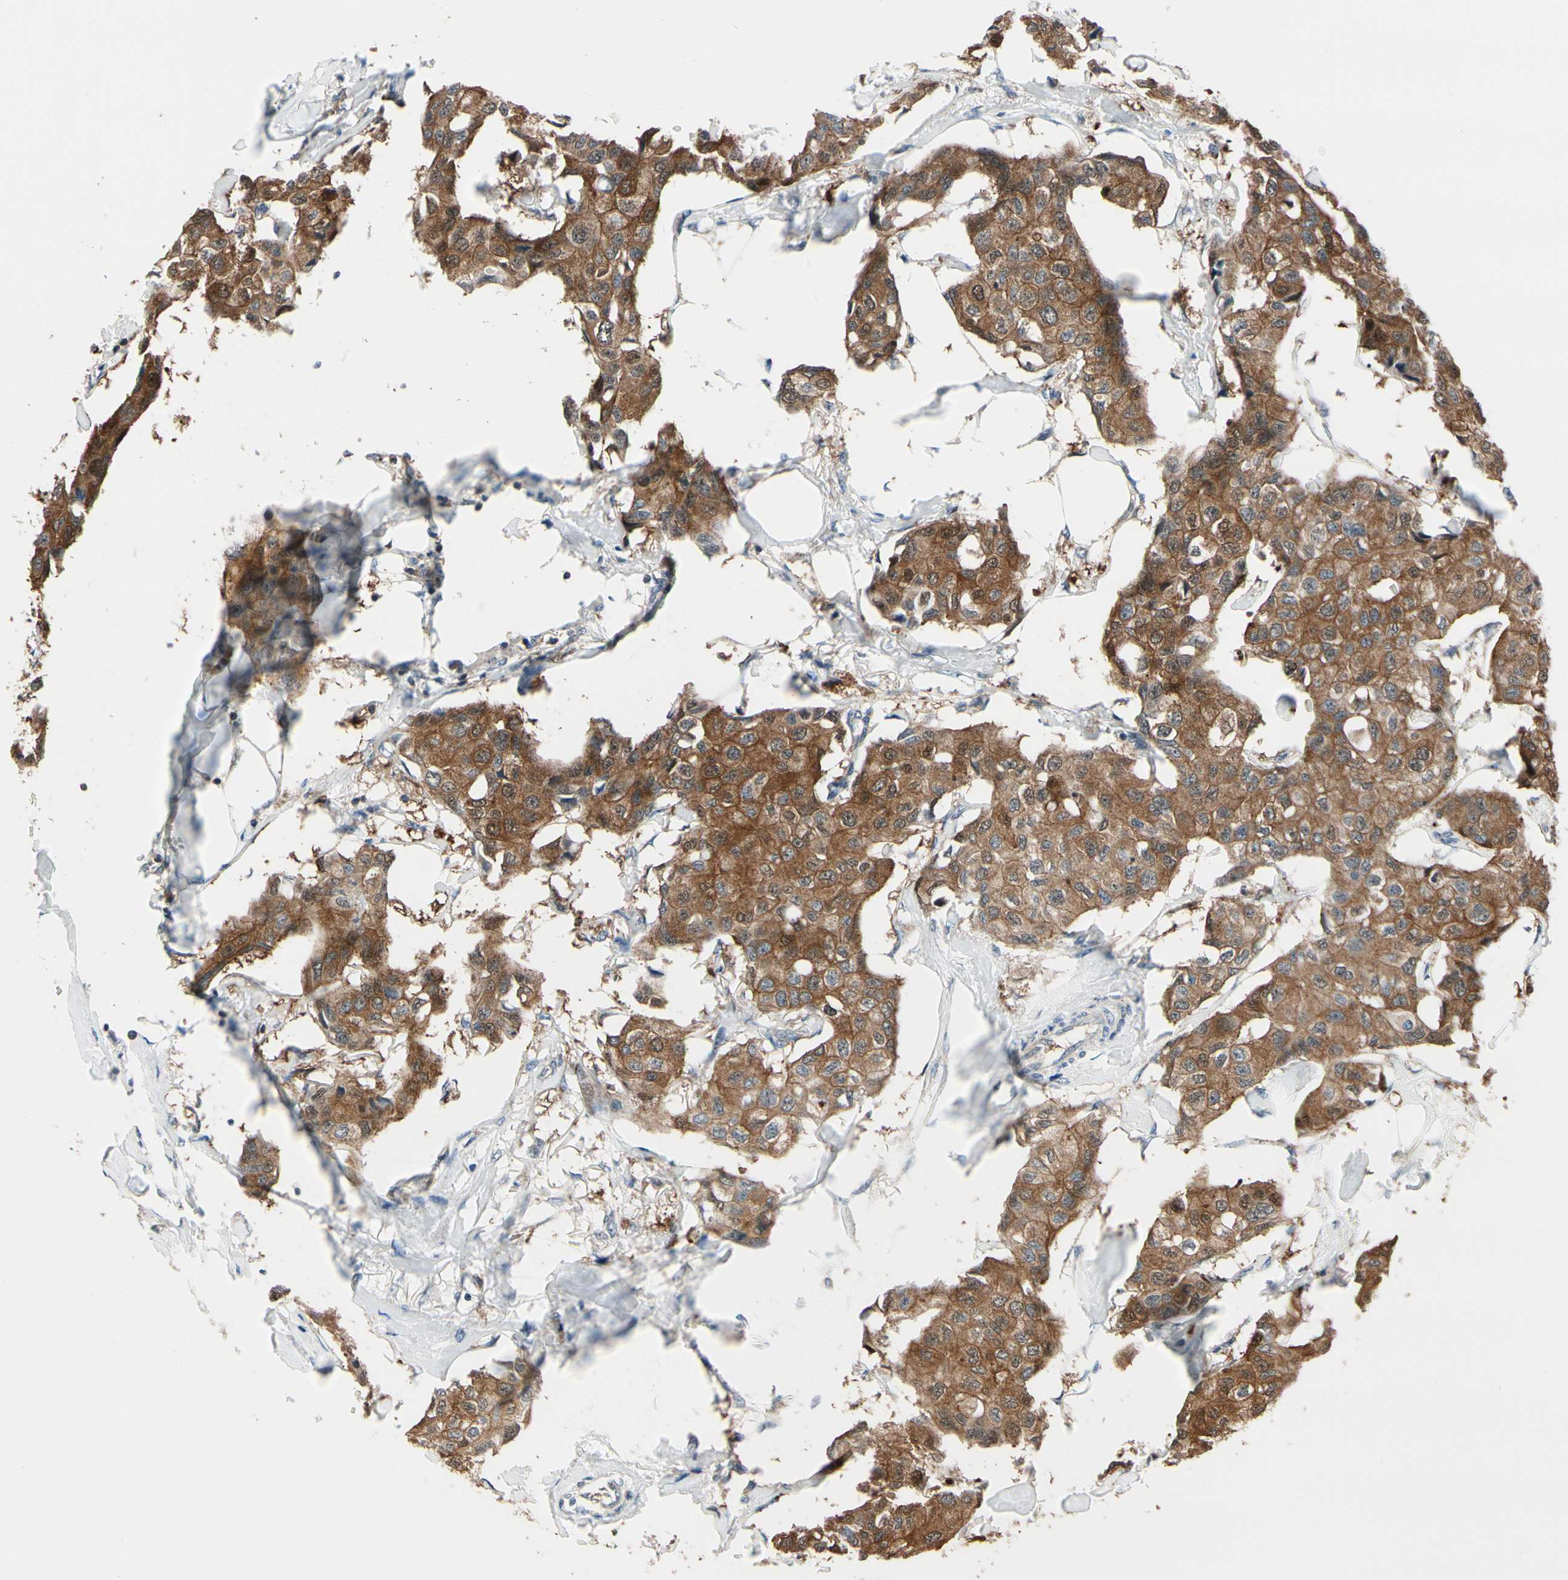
{"staining": {"intensity": "strong", "quantity": ">75%", "location": "cytoplasmic/membranous"}, "tissue": "breast cancer", "cell_type": "Tumor cells", "image_type": "cancer", "snomed": [{"axis": "morphology", "description": "Duct carcinoma"}, {"axis": "topography", "description": "Breast"}], "caption": "Breast intraductal carcinoma stained for a protein (brown) displays strong cytoplasmic/membranous positive staining in about >75% of tumor cells.", "gene": "PRDX2", "patient": {"sex": "female", "age": 80}}